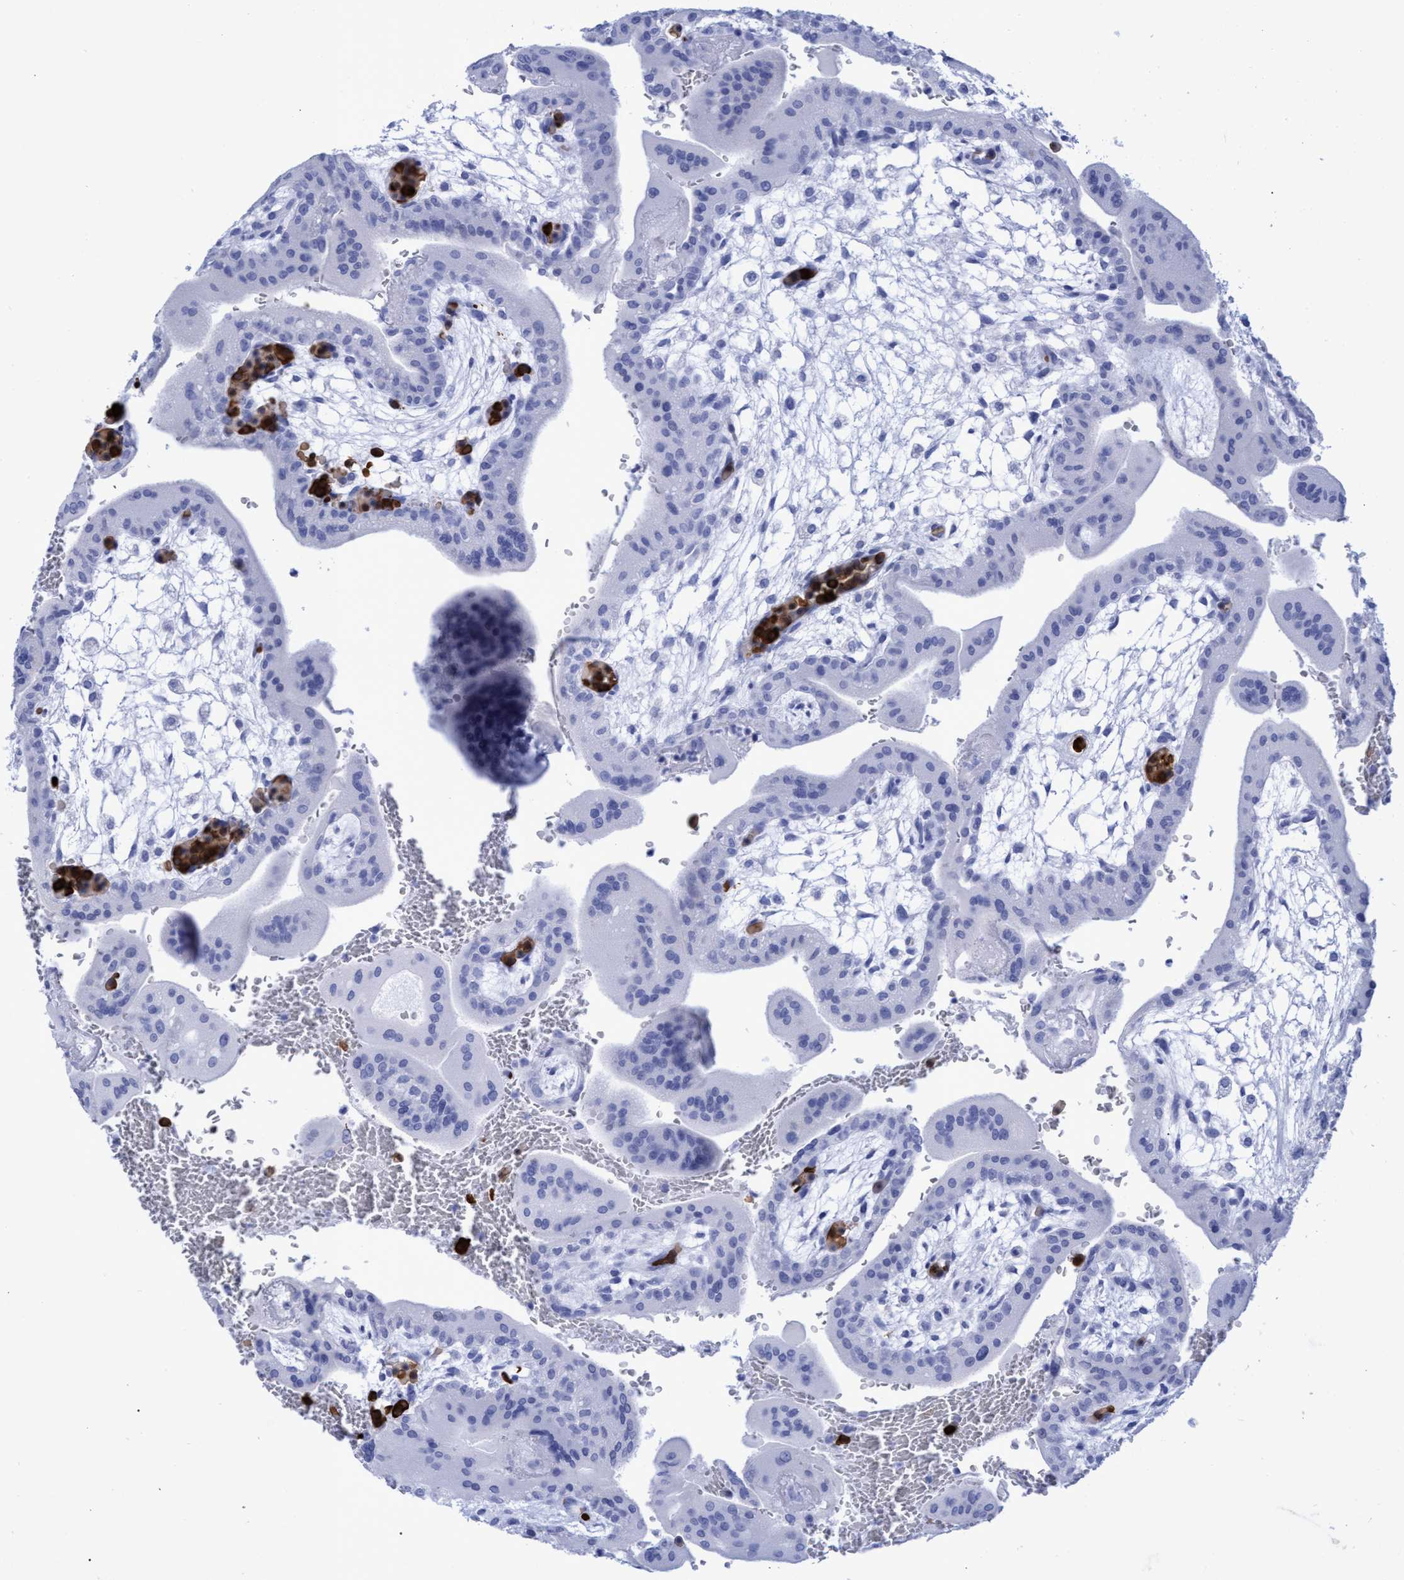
{"staining": {"intensity": "negative", "quantity": "none", "location": "none"}, "tissue": "placenta", "cell_type": "Trophoblastic cells", "image_type": "normal", "snomed": [{"axis": "morphology", "description": "Normal tissue, NOS"}, {"axis": "topography", "description": "Placenta"}], "caption": "Trophoblastic cells show no significant protein positivity in normal placenta.", "gene": "INSL6", "patient": {"sex": "female", "age": 35}}